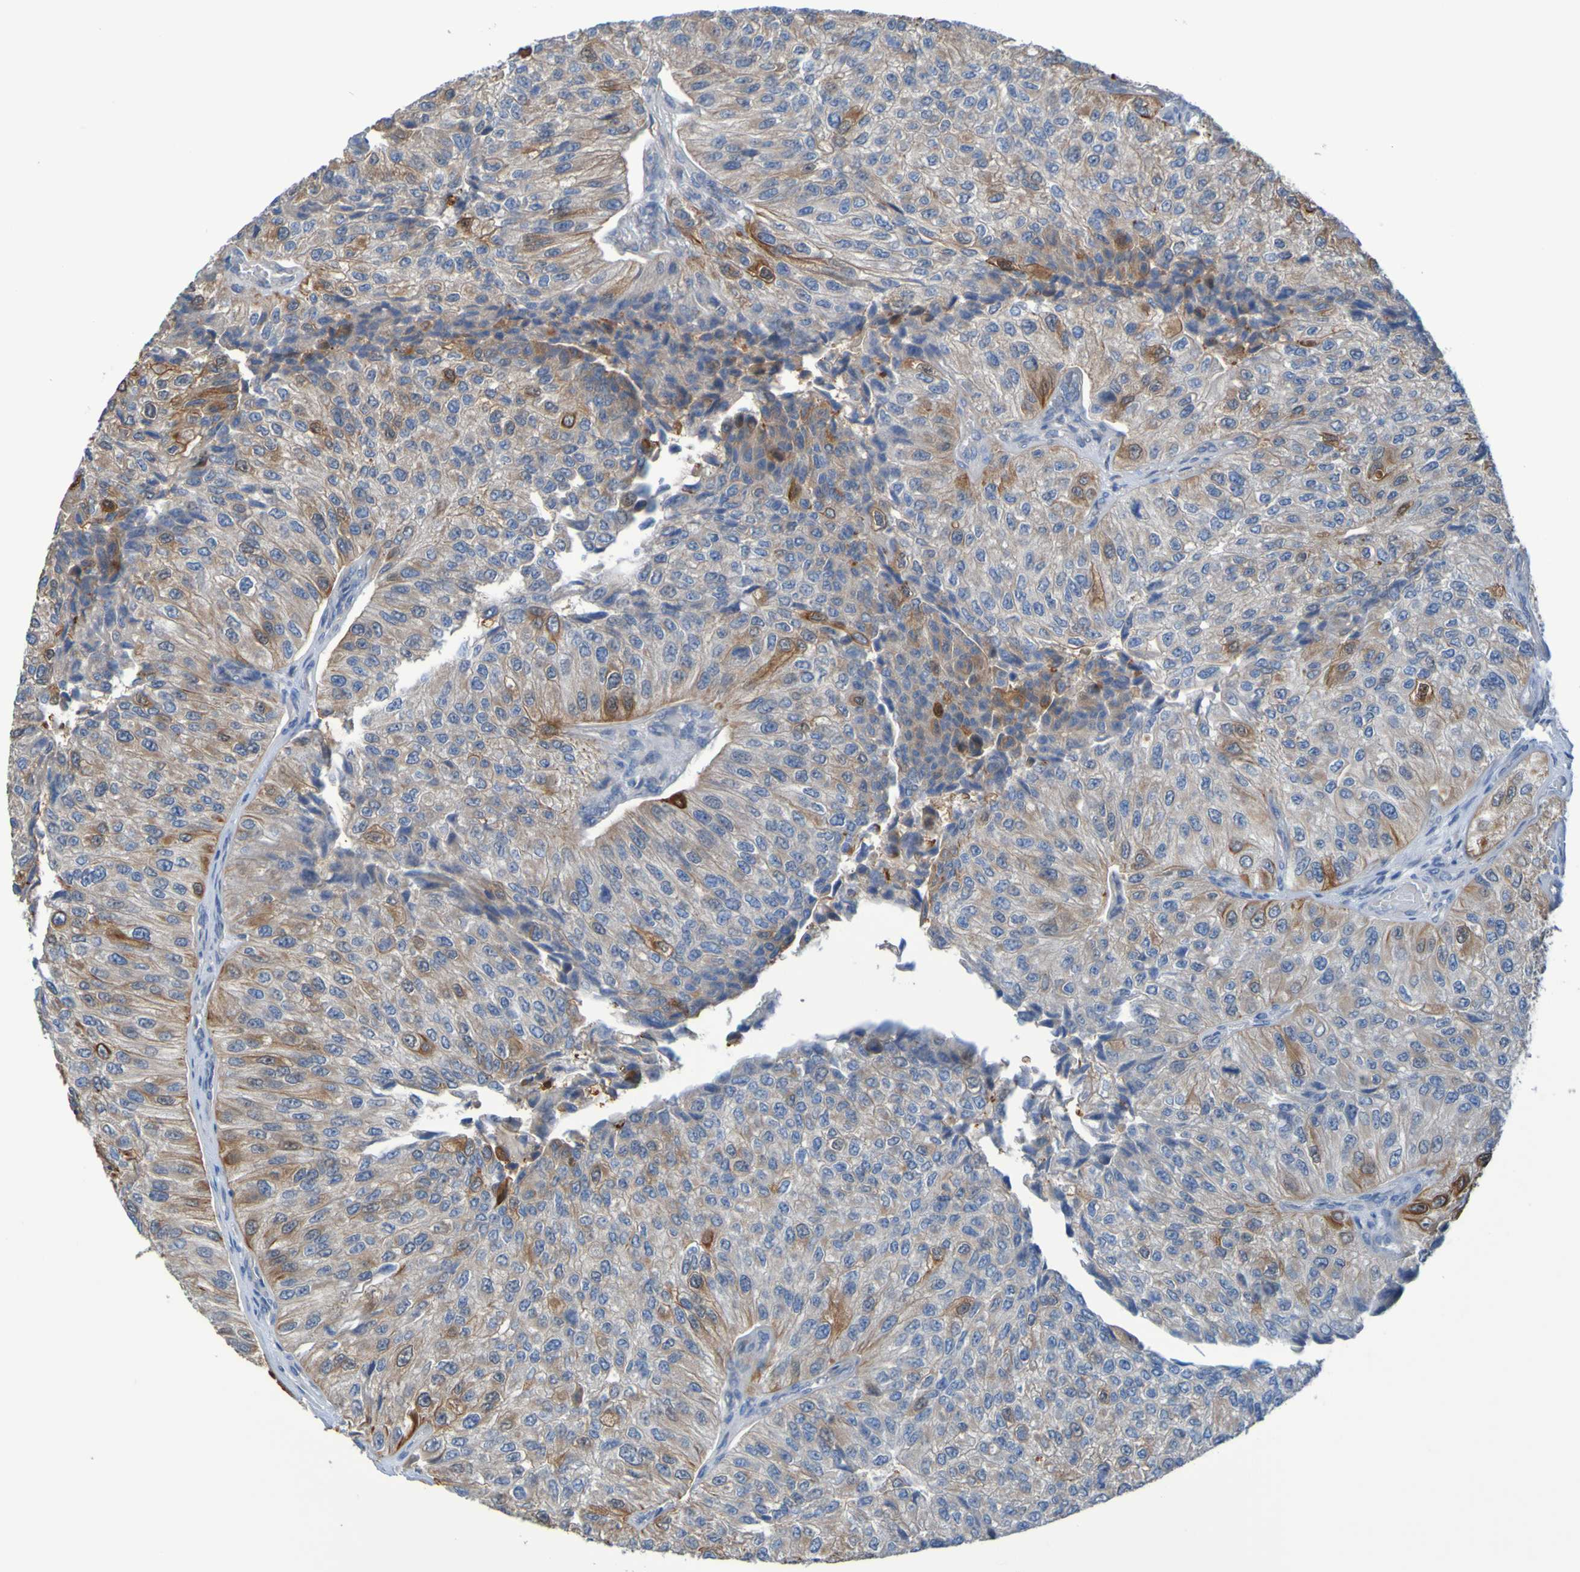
{"staining": {"intensity": "moderate", "quantity": "25%-75%", "location": "cytoplasmic/membranous"}, "tissue": "urothelial cancer", "cell_type": "Tumor cells", "image_type": "cancer", "snomed": [{"axis": "morphology", "description": "Urothelial carcinoma, High grade"}, {"axis": "topography", "description": "Kidney"}, {"axis": "topography", "description": "Urinary bladder"}], "caption": "Immunohistochemical staining of human urothelial cancer exhibits moderate cytoplasmic/membranous protein positivity in about 25%-75% of tumor cells. Using DAB (brown) and hematoxylin (blue) stains, captured at high magnification using brightfield microscopy.", "gene": "NPRL3", "patient": {"sex": "male", "age": 77}}